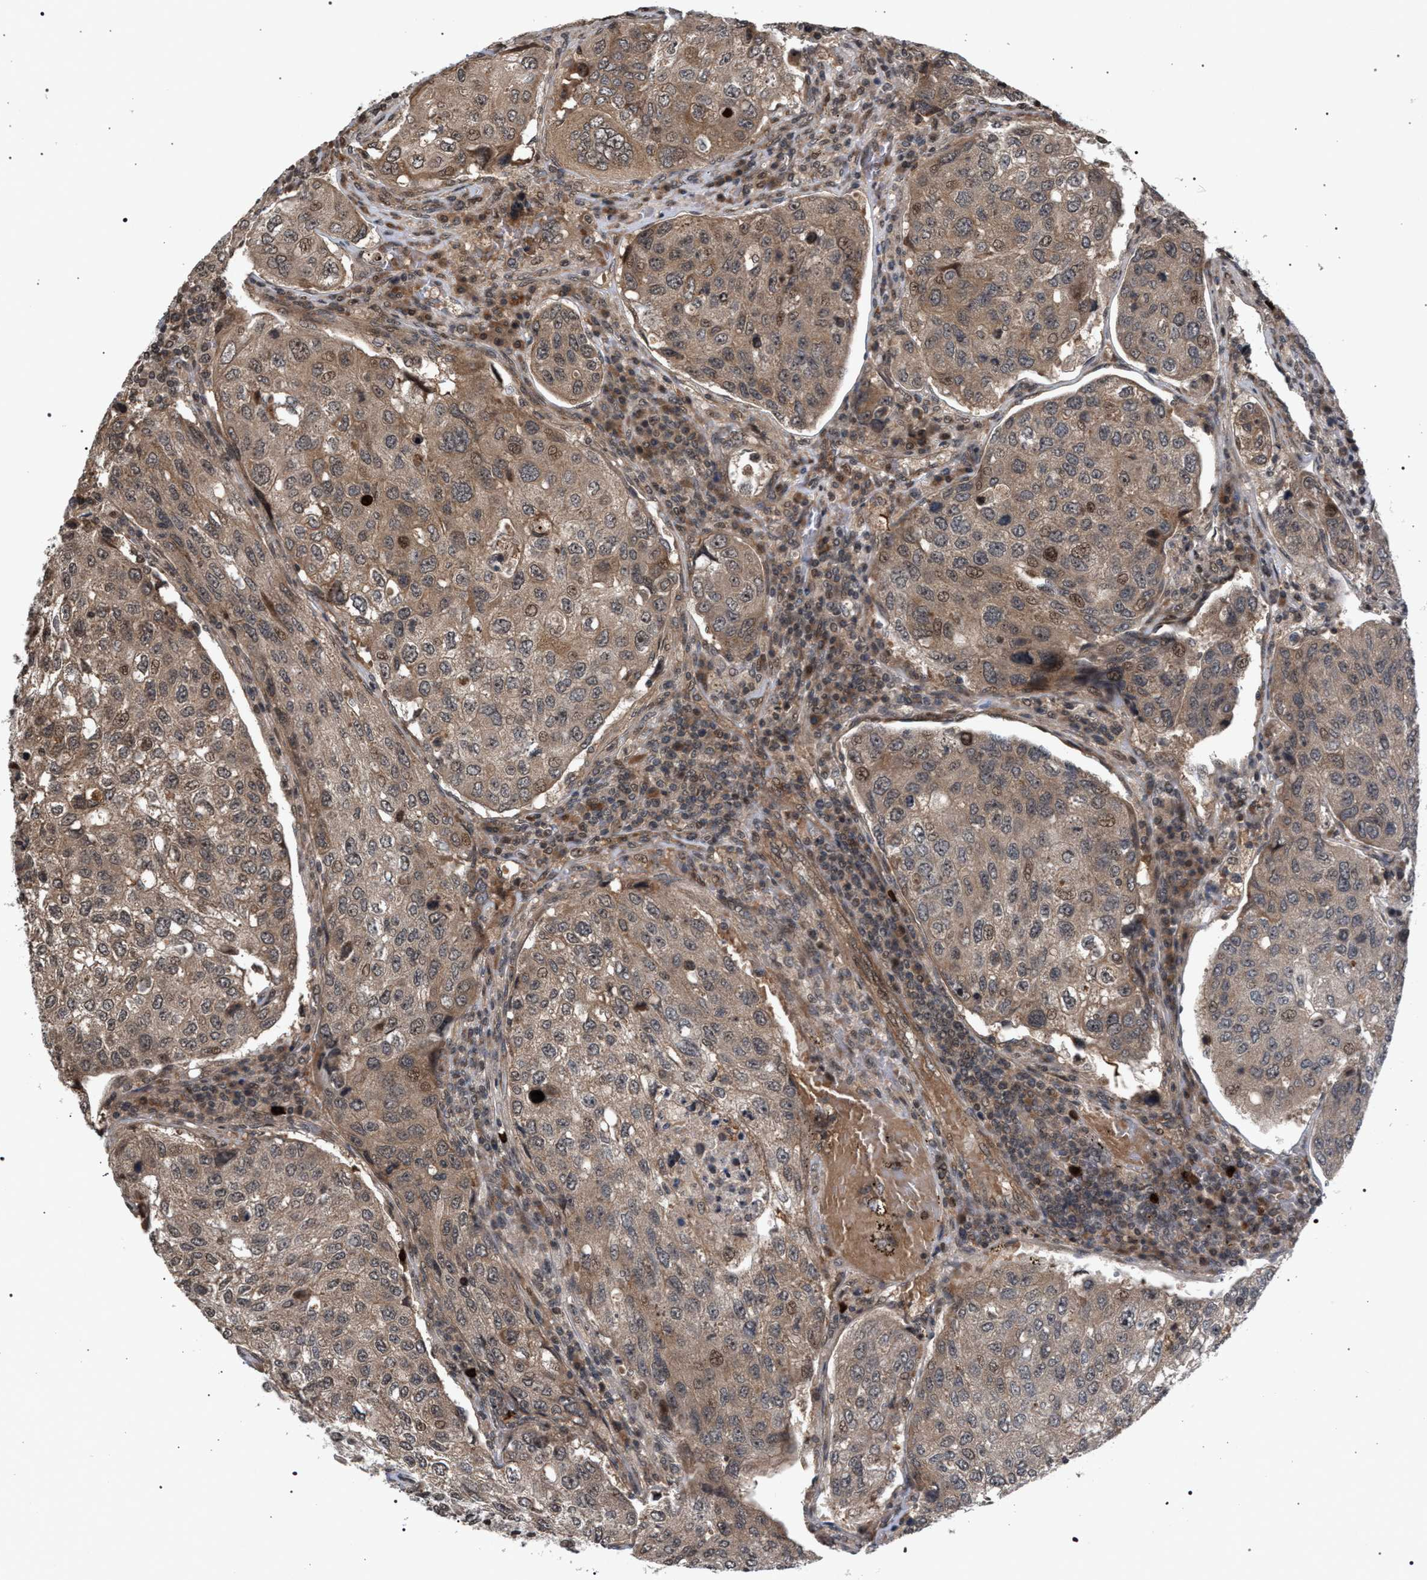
{"staining": {"intensity": "weak", "quantity": ">75%", "location": "cytoplasmic/membranous"}, "tissue": "urothelial cancer", "cell_type": "Tumor cells", "image_type": "cancer", "snomed": [{"axis": "morphology", "description": "Urothelial carcinoma, High grade"}, {"axis": "topography", "description": "Lymph node"}, {"axis": "topography", "description": "Urinary bladder"}], "caption": "Weak cytoplasmic/membranous positivity for a protein is seen in about >75% of tumor cells of urothelial carcinoma (high-grade) using immunohistochemistry.", "gene": "IRAK4", "patient": {"sex": "male", "age": 51}}